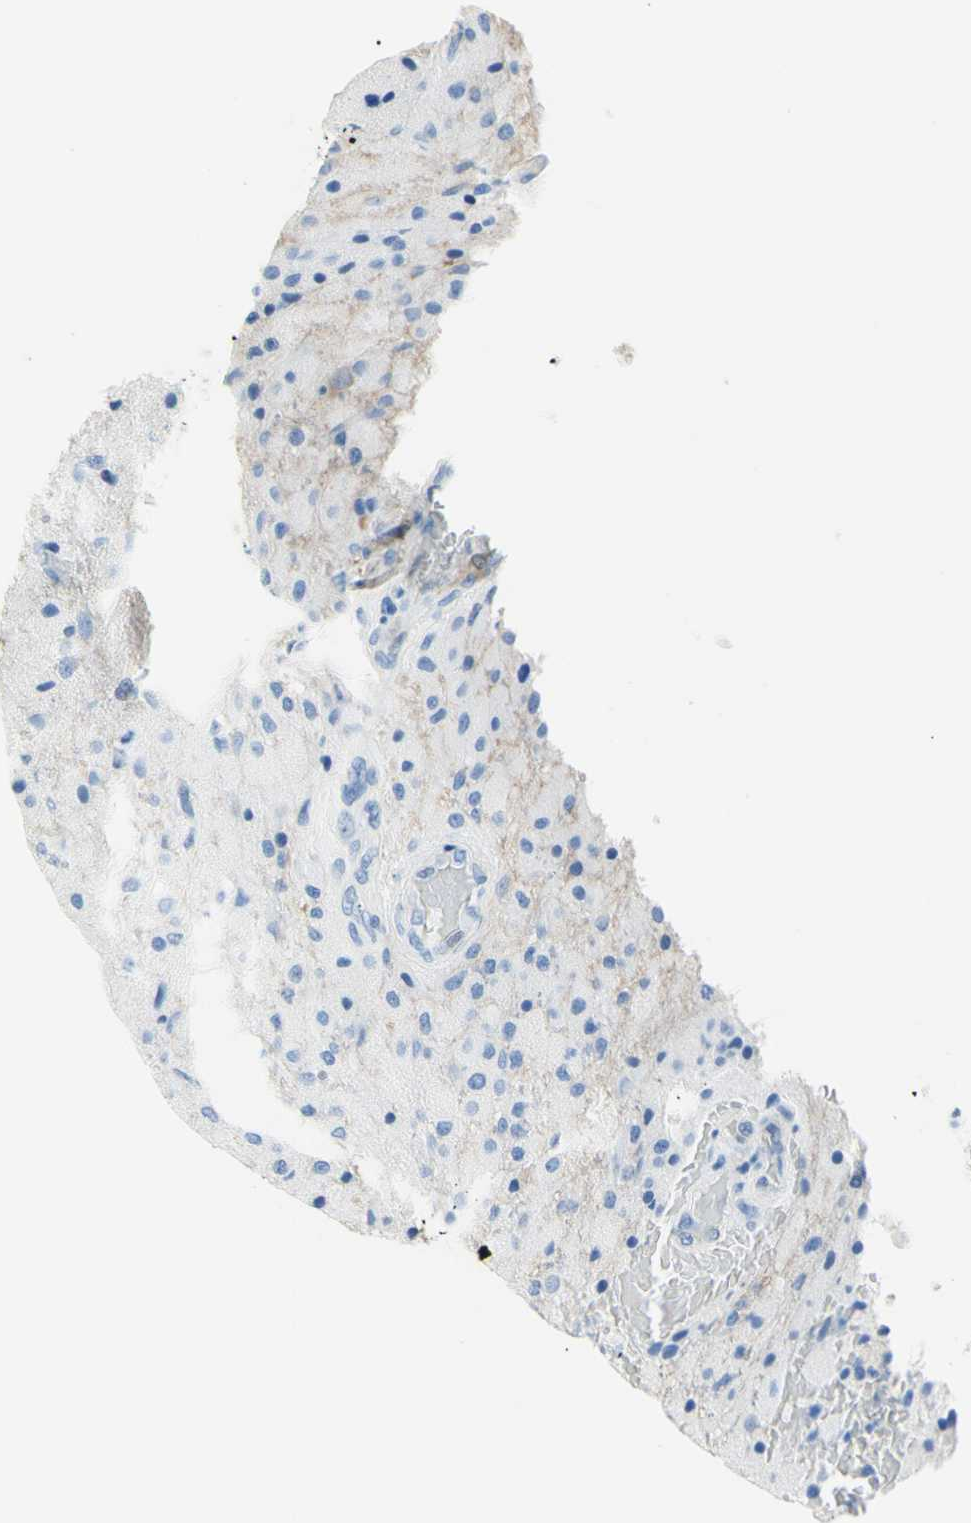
{"staining": {"intensity": "moderate", "quantity": "<25%", "location": "cytoplasmic/membranous"}, "tissue": "glioma", "cell_type": "Tumor cells", "image_type": "cancer", "snomed": [{"axis": "morphology", "description": "Normal tissue, NOS"}, {"axis": "morphology", "description": "Glioma, malignant, High grade"}, {"axis": "topography", "description": "Cerebral cortex"}], "caption": "The photomicrograph shows staining of malignant glioma (high-grade), revealing moderate cytoplasmic/membranous protein expression (brown color) within tumor cells.", "gene": "HPCA", "patient": {"sex": "male", "age": 77}}